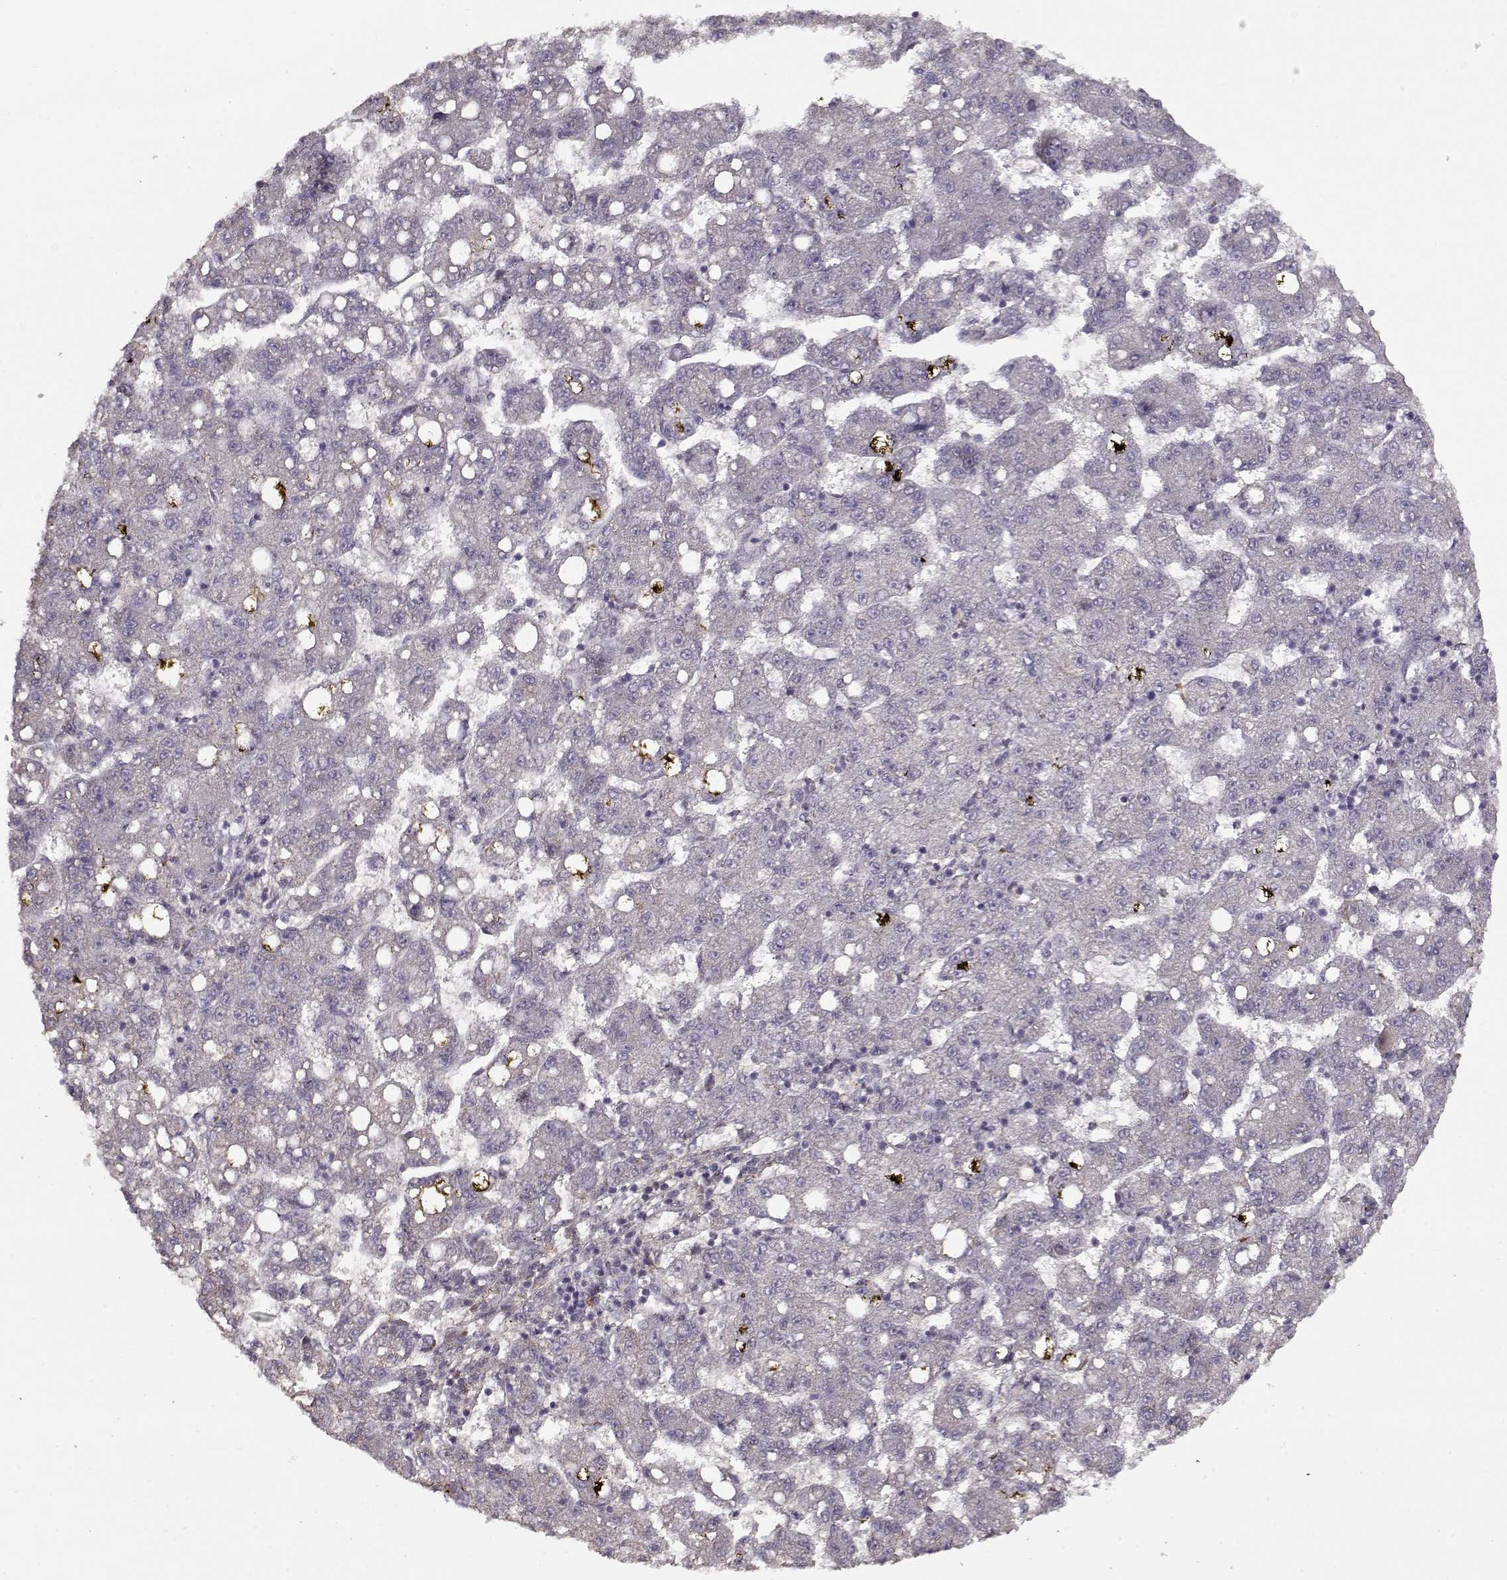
{"staining": {"intensity": "negative", "quantity": "none", "location": "none"}, "tissue": "liver cancer", "cell_type": "Tumor cells", "image_type": "cancer", "snomed": [{"axis": "morphology", "description": "Carcinoma, Hepatocellular, NOS"}, {"axis": "topography", "description": "Liver"}], "caption": "Hepatocellular carcinoma (liver) stained for a protein using immunohistochemistry displays no expression tumor cells.", "gene": "LAMA2", "patient": {"sex": "female", "age": 65}}